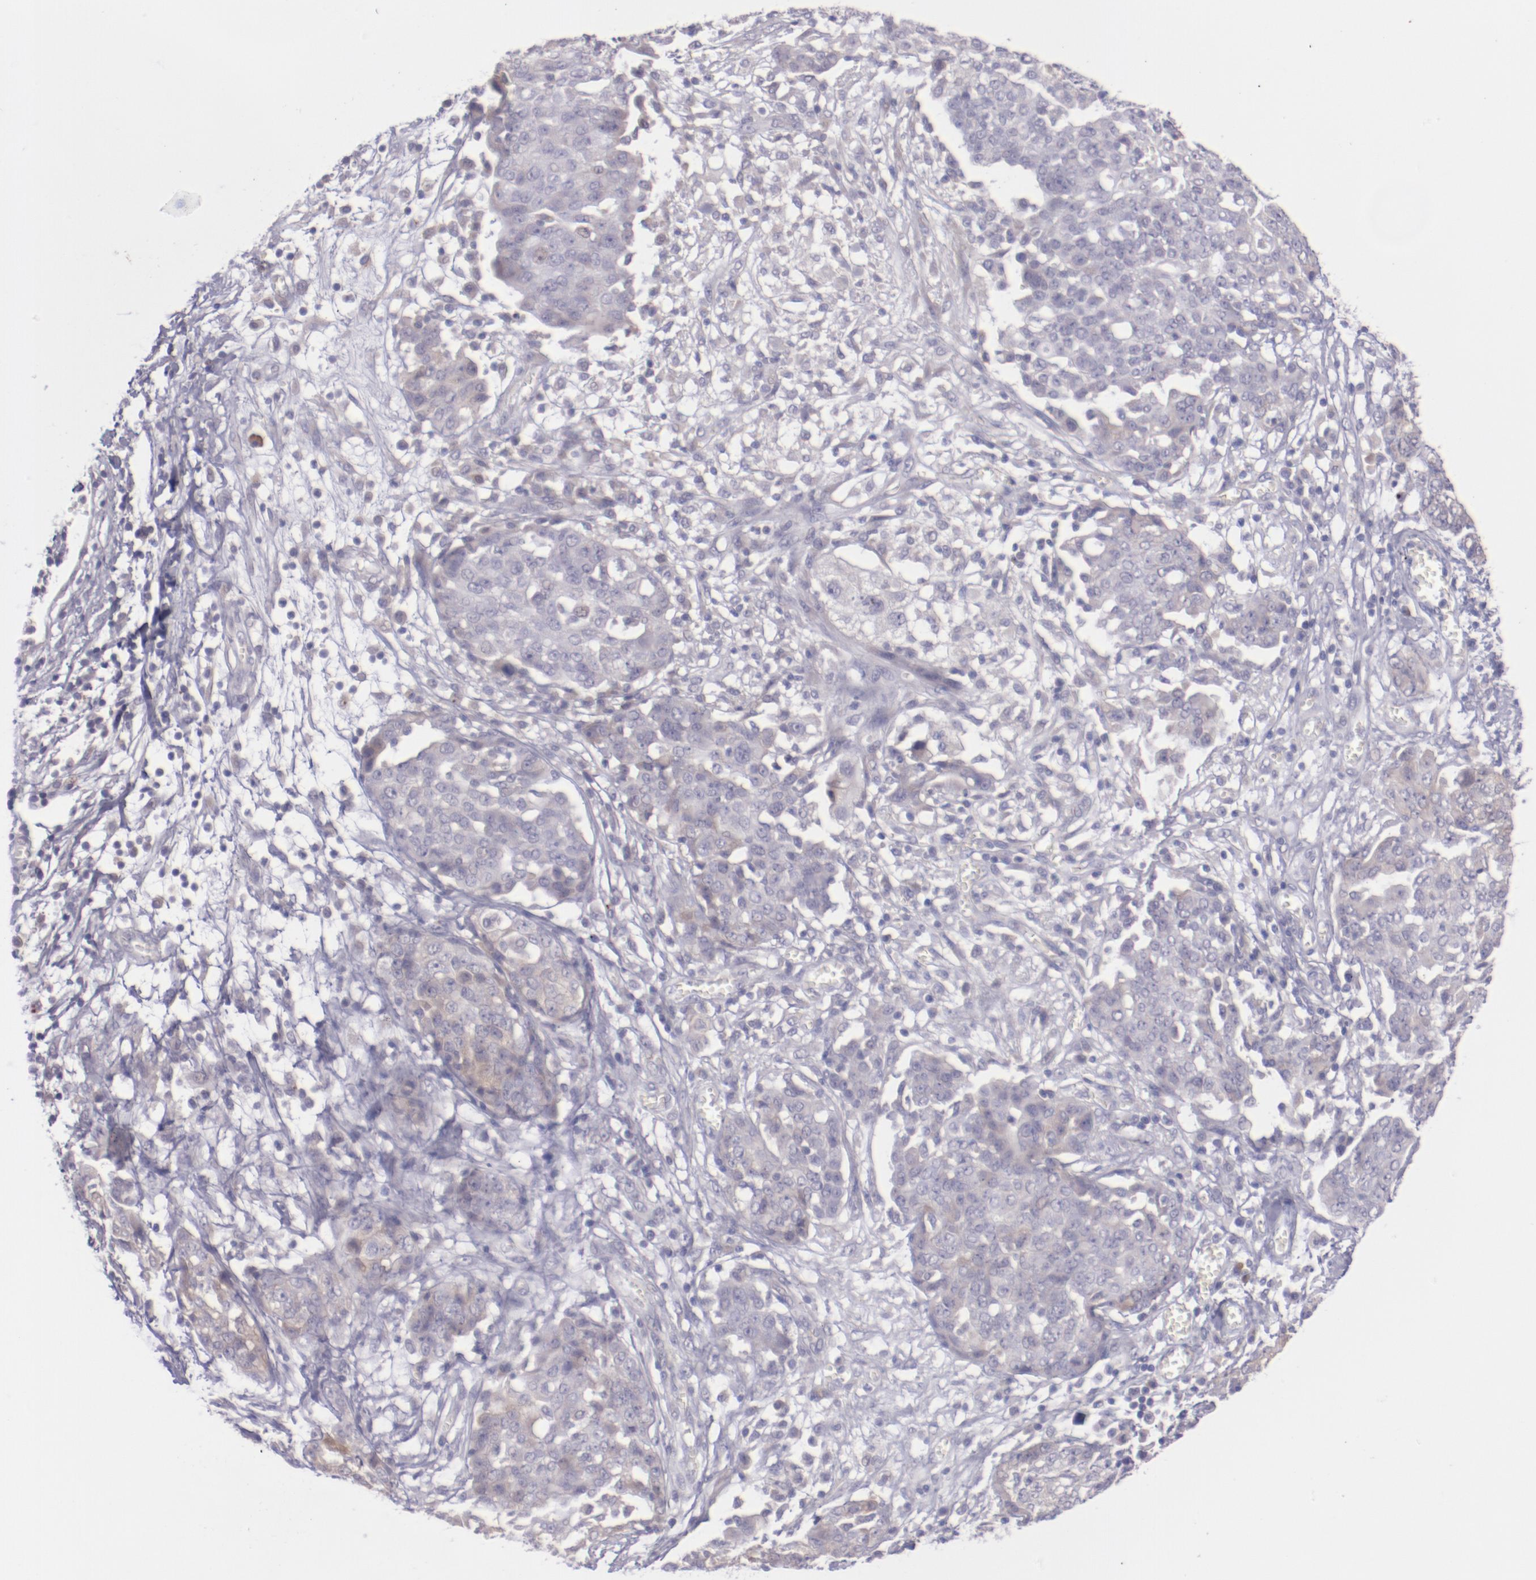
{"staining": {"intensity": "weak", "quantity": "<25%", "location": "cytoplasmic/membranous"}, "tissue": "ovarian cancer", "cell_type": "Tumor cells", "image_type": "cancer", "snomed": [{"axis": "morphology", "description": "Cystadenocarcinoma, serous, NOS"}, {"axis": "topography", "description": "Soft tissue"}, {"axis": "topography", "description": "Ovary"}], "caption": "A high-resolution micrograph shows immunohistochemistry staining of ovarian cancer (serous cystadenocarcinoma), which displays no significant staining in tumor cells.", "gene": "TRAF3", "patient": {"sex": "female", "age": 57}}